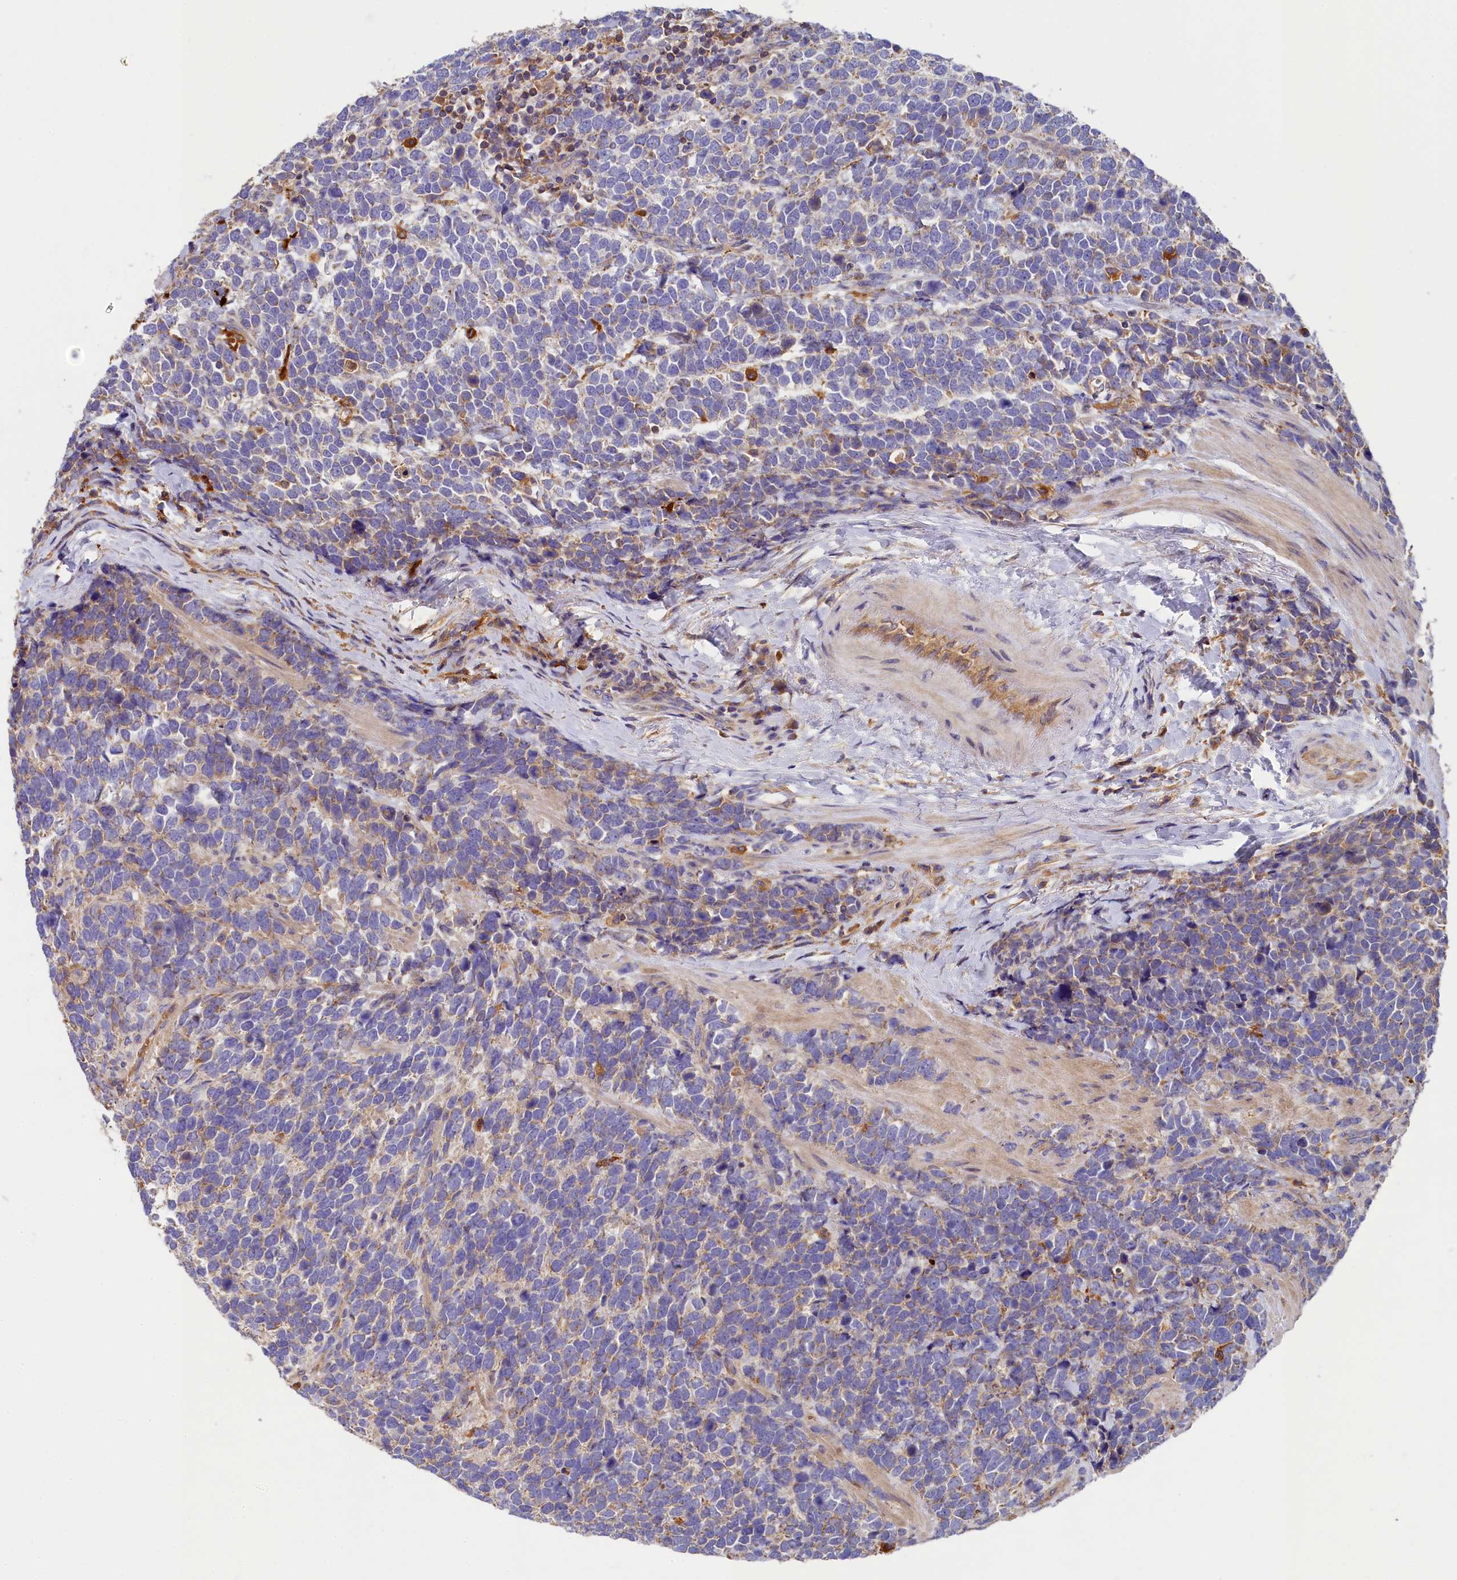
{"staining": {"intensity": "weak", "quantity": "<25%", "location": "cytoplasmic/membranous"}, "tissue": "urothelial cancer", "cell_type": "Tumor cells", "image_type": "cancer", "snomed": [{"axis": "morphology", "description": "Urothelial carcinoma, High grade"}, {"axis": "topography", "description": "Urinary bladder"}], "caption": "Immunohistochemistry (IHC) of human urothelial cancer displays no staining in tumor cells.", "gene": "SEC31B", "patient": {"sex": "female", "age": 82}}